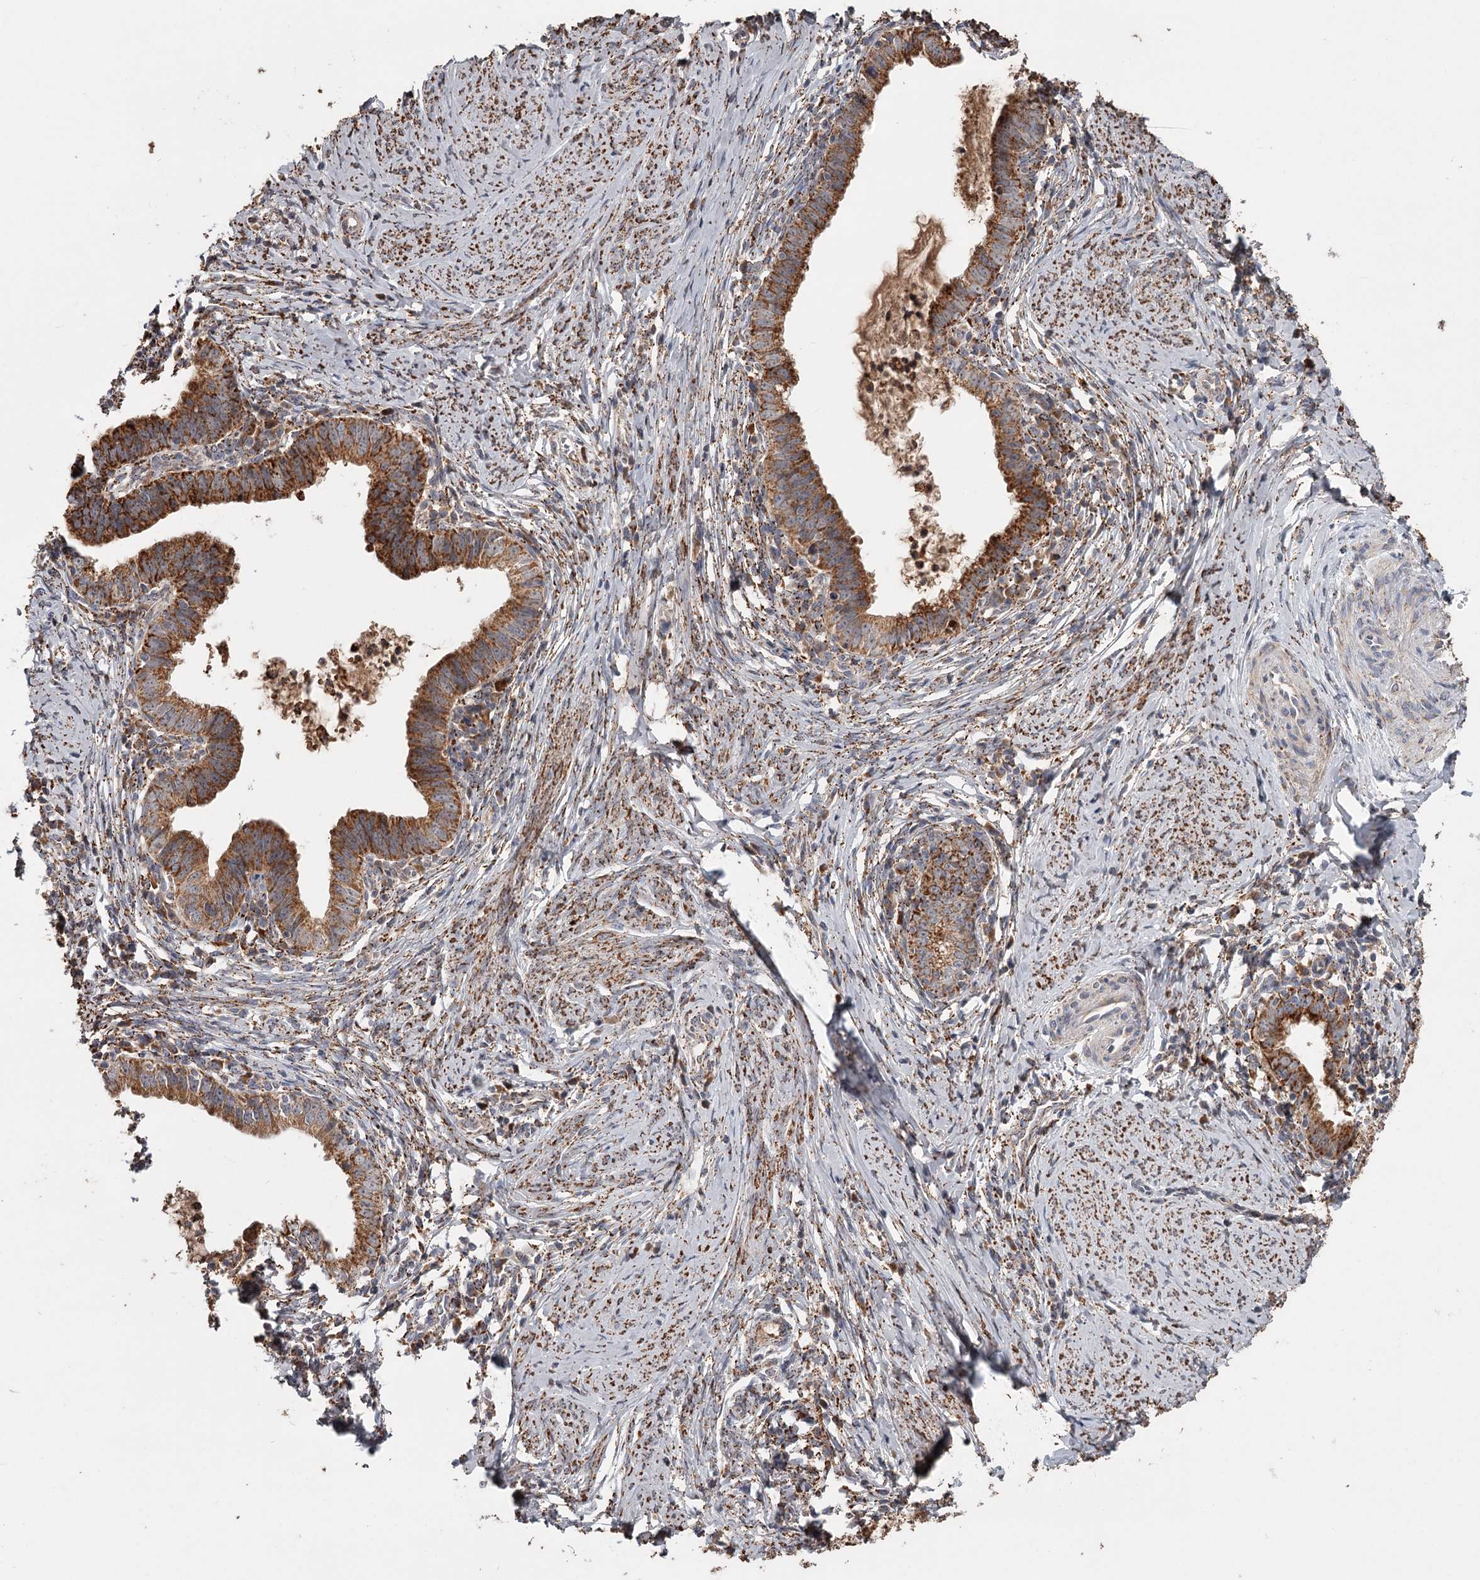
{"staining": {"intensity": "strong", "quantity": ">75%", "location": "cytoplasmic/membranous"}, "tissue": "cervical cancer", "cell_type": "Tumor cells", "image_type": "cancer", "snomed": [{"axis": "morphology", "description": "Adenocarcinoma, NOS"}, {"axis": "topography", "description": "Cervix"}], "caption": "Adenocarcinoma (cervical) was stained to show a protein in brown. There is high levels of strong cytoplasmic/membranous staining in approximately >75% of tumor cells. The staining was performed using DAB, with brown indicating positive protein expression. Nuclei are stained blue with hematoxylin.", "gene": "CDC123", "patient": {"sex": "female", "age": 36}}